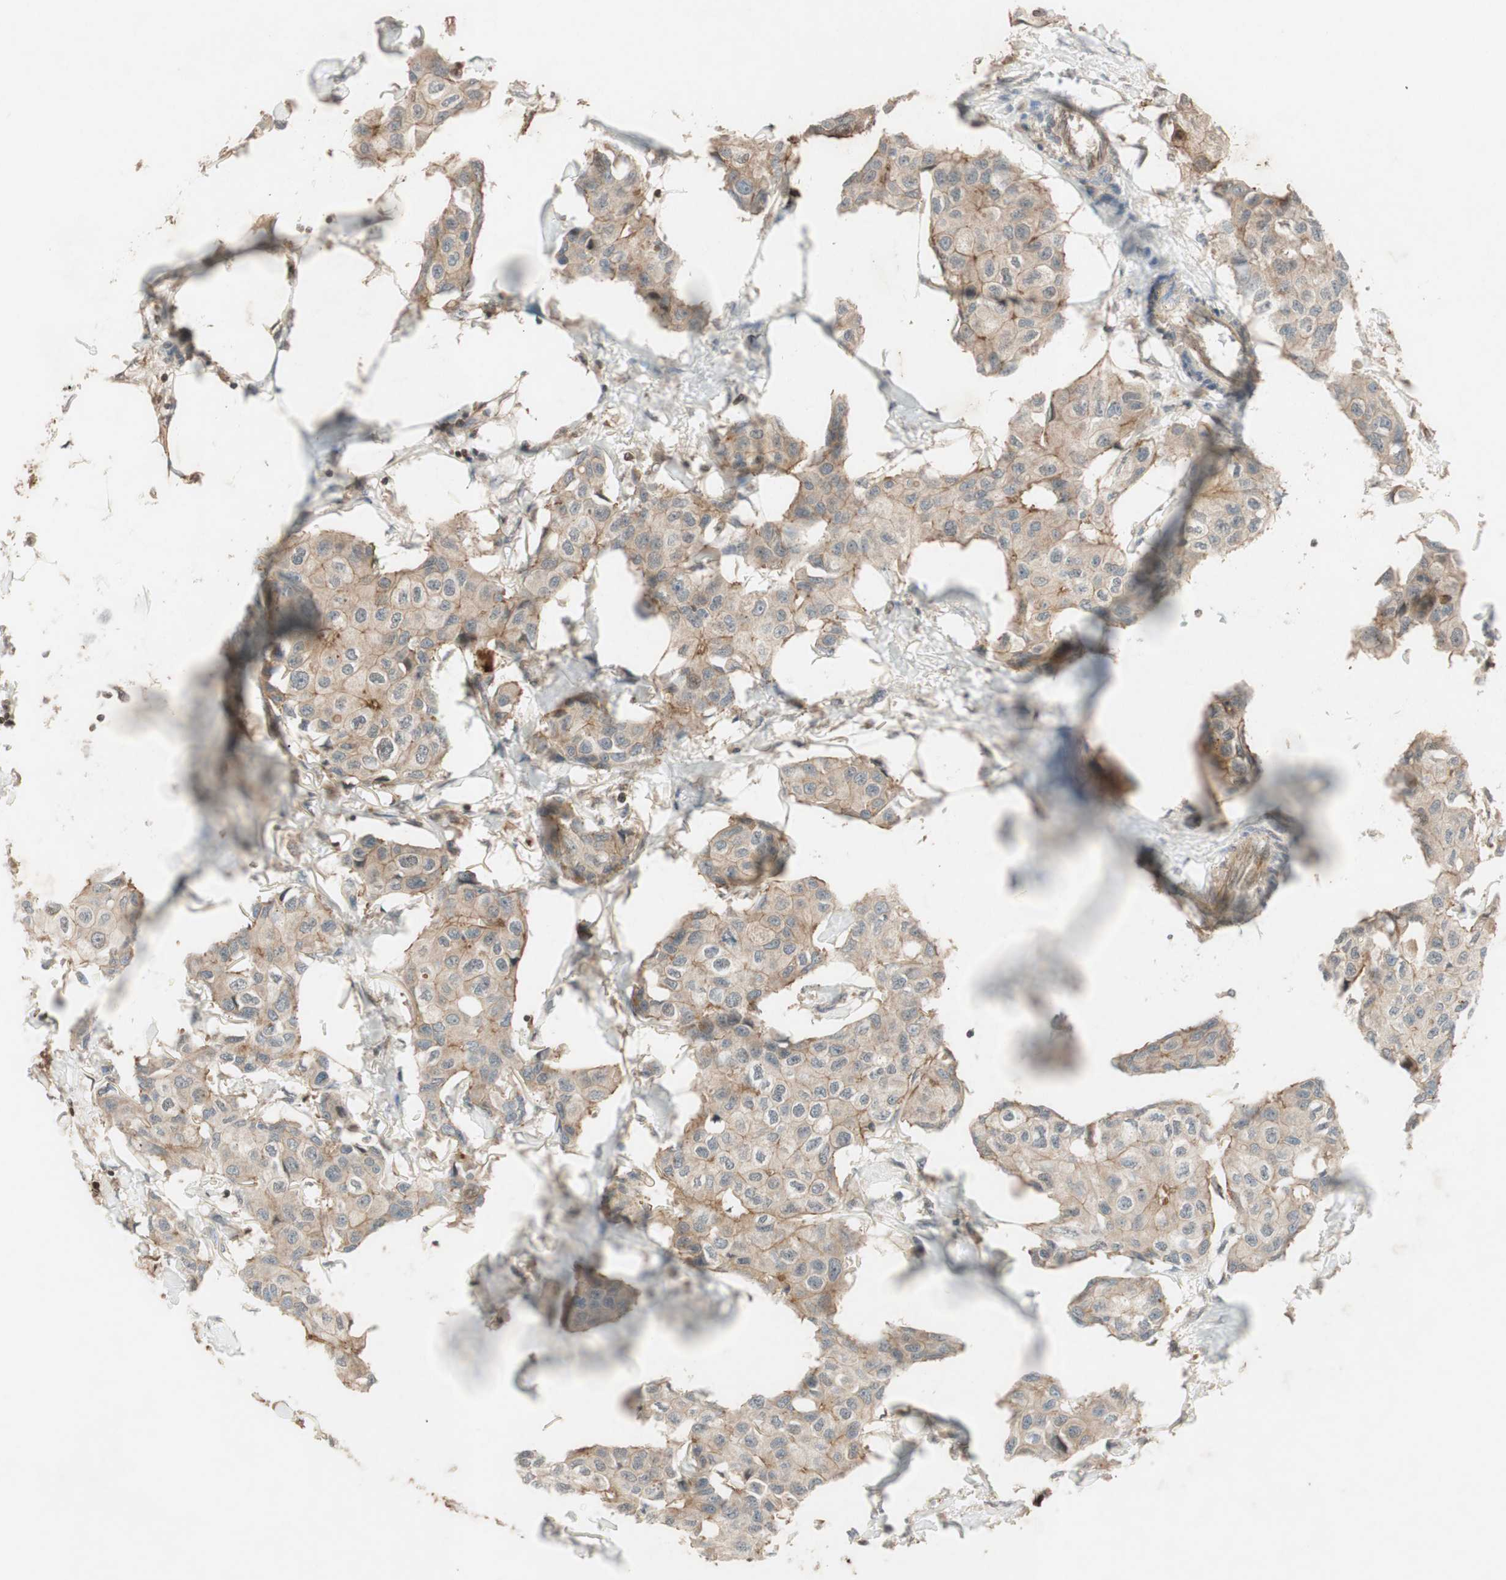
{"staining": {"intensity": "weak", "quantity": ">75%", "location": "cytoplasmic/membranous"}, "tissue": "breast cancer", "cell_type": "Tumor cells", "image_type": "cancer", "snomed": [{"axis": "morphology", "description": "Duct carcinoma"}, {"axis": "topography", "description": "Breast"}], "caption": "Tumor cells reveal low levels of weak cytoplasmic/membranous positivity in about >75% of cells in breast infiltrating ductal carcinoma.", "gene": "EPHA8", "patient": {"sex": "female", "age": 80}}